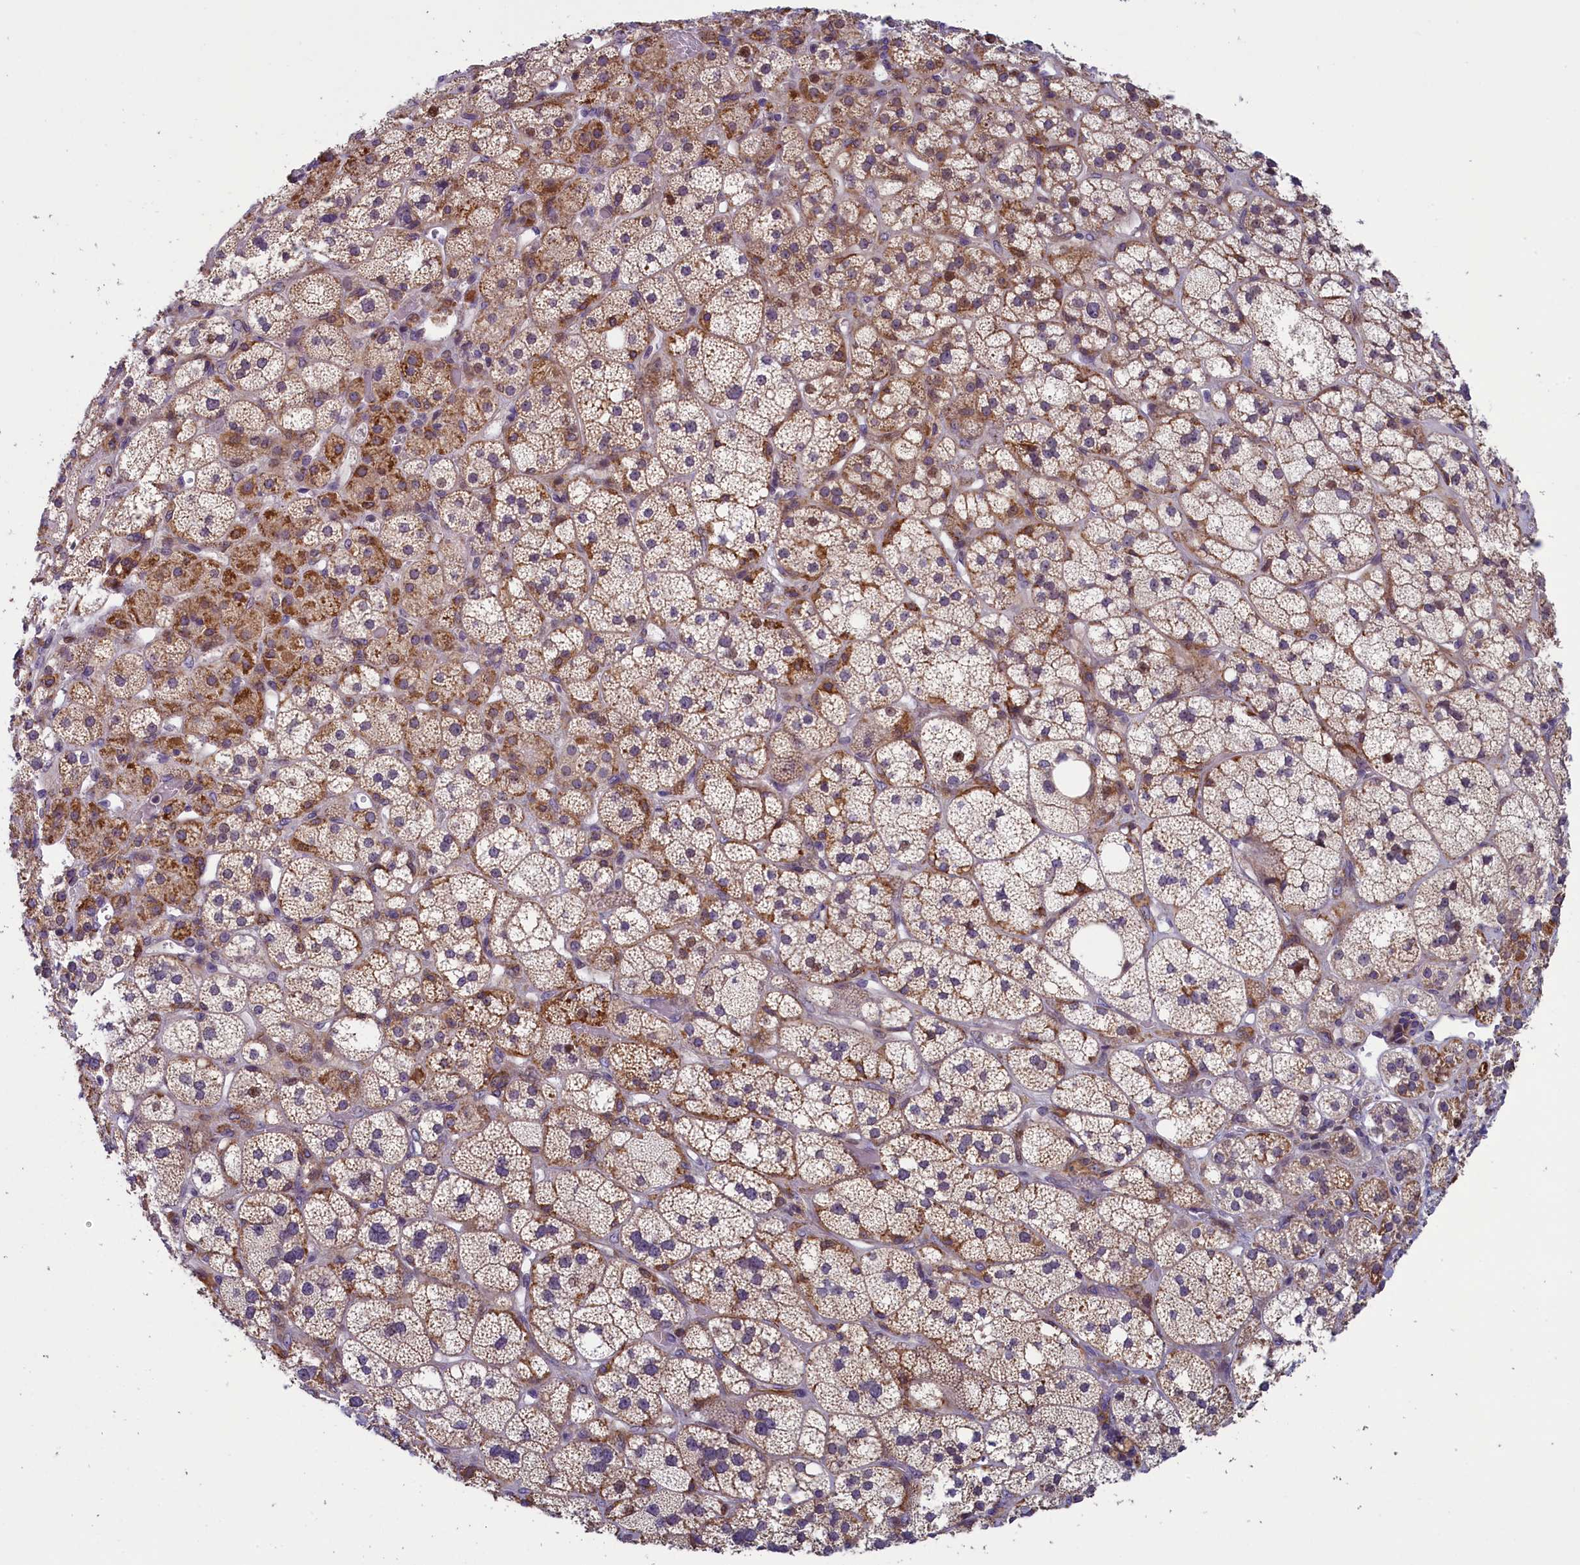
{"staining": {"intensity": "moderate", "quantity": "25%-75%", "location": "cytoplasmic/membranous"}, "tissue": "adrenal gland", "cell_type": "Glandular cells", "image_type": "normal", "snomed": [{"axis": "morphology", "description": "Normal tissue, NOS"}, {"axis": "topography", "description": "Adrenal gland"}], "caption": "IHC of normal adrenal gland demonstrates medium levels of moderate cytoplasmic/membranous expression in approximately 25%-75% of glandular cells. (Brightfield microscopy of DAB IHC at high magnification).", "gene": "ANKRD39", "patient": {"sex": "male", "age": 61}}